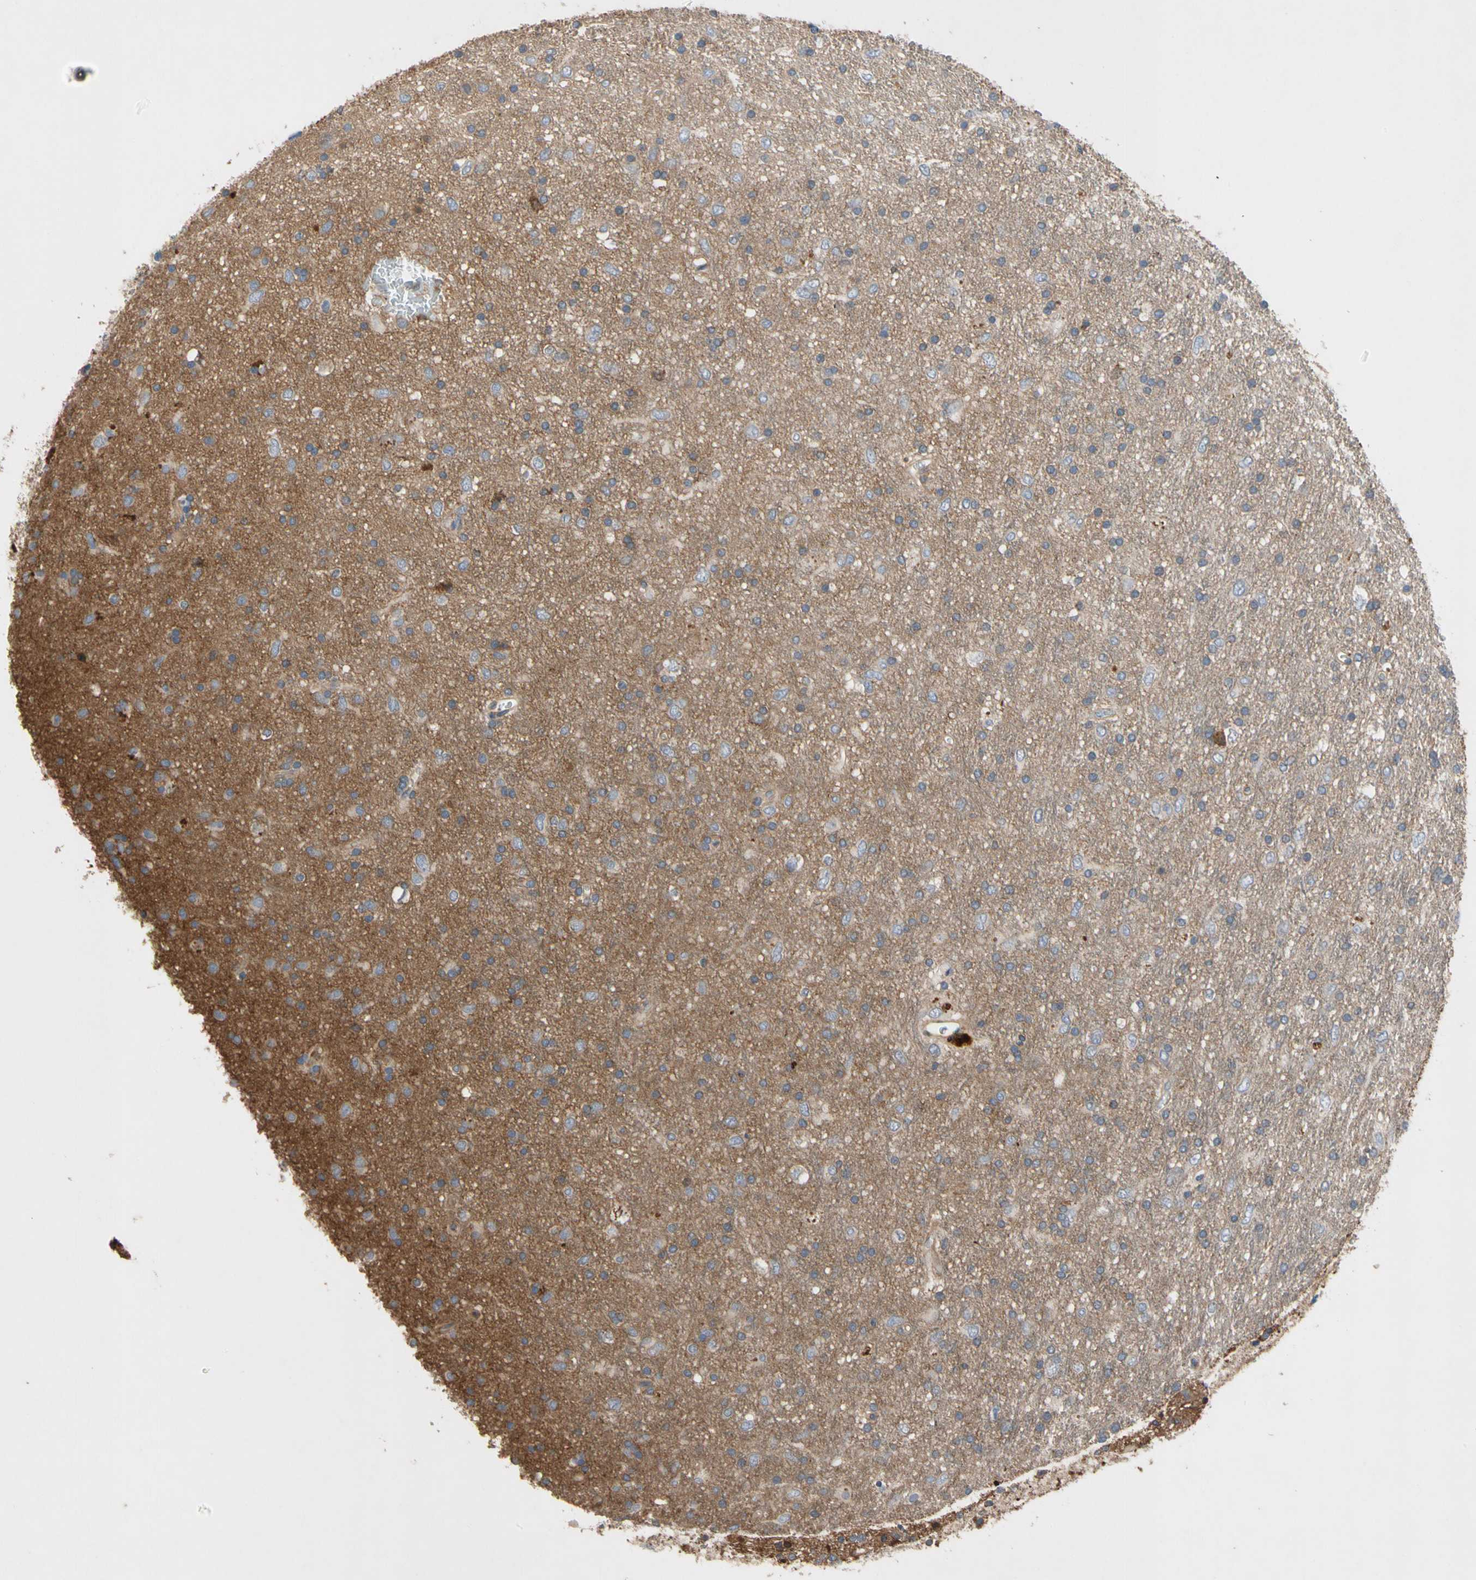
{"staining": {"intensity": "moderate", "quantity": "<25%", "location": "cytoplasmic/membranous"}, "tissue": "glioma", "cell_type": "Tumor cells", "image_type": "cancer", "snomed": [{"axis": "morphology", "description": "Glioma, malignant, Low grade"}, {"axis": "topography", "description": "Brain"}], "caption": "A photomicrograph of glioma stained for a protein displays moderate cytoplasmic/membranous brown staining in tumor cells. (Stains: DAB (3,3'-diaminobenzidine) in brown, nuclei in blue, Microscopy: brightfield microscopy at high magnification).", "gene": "CRTAC1", "patient": {"sex": "male", "age": 77}}